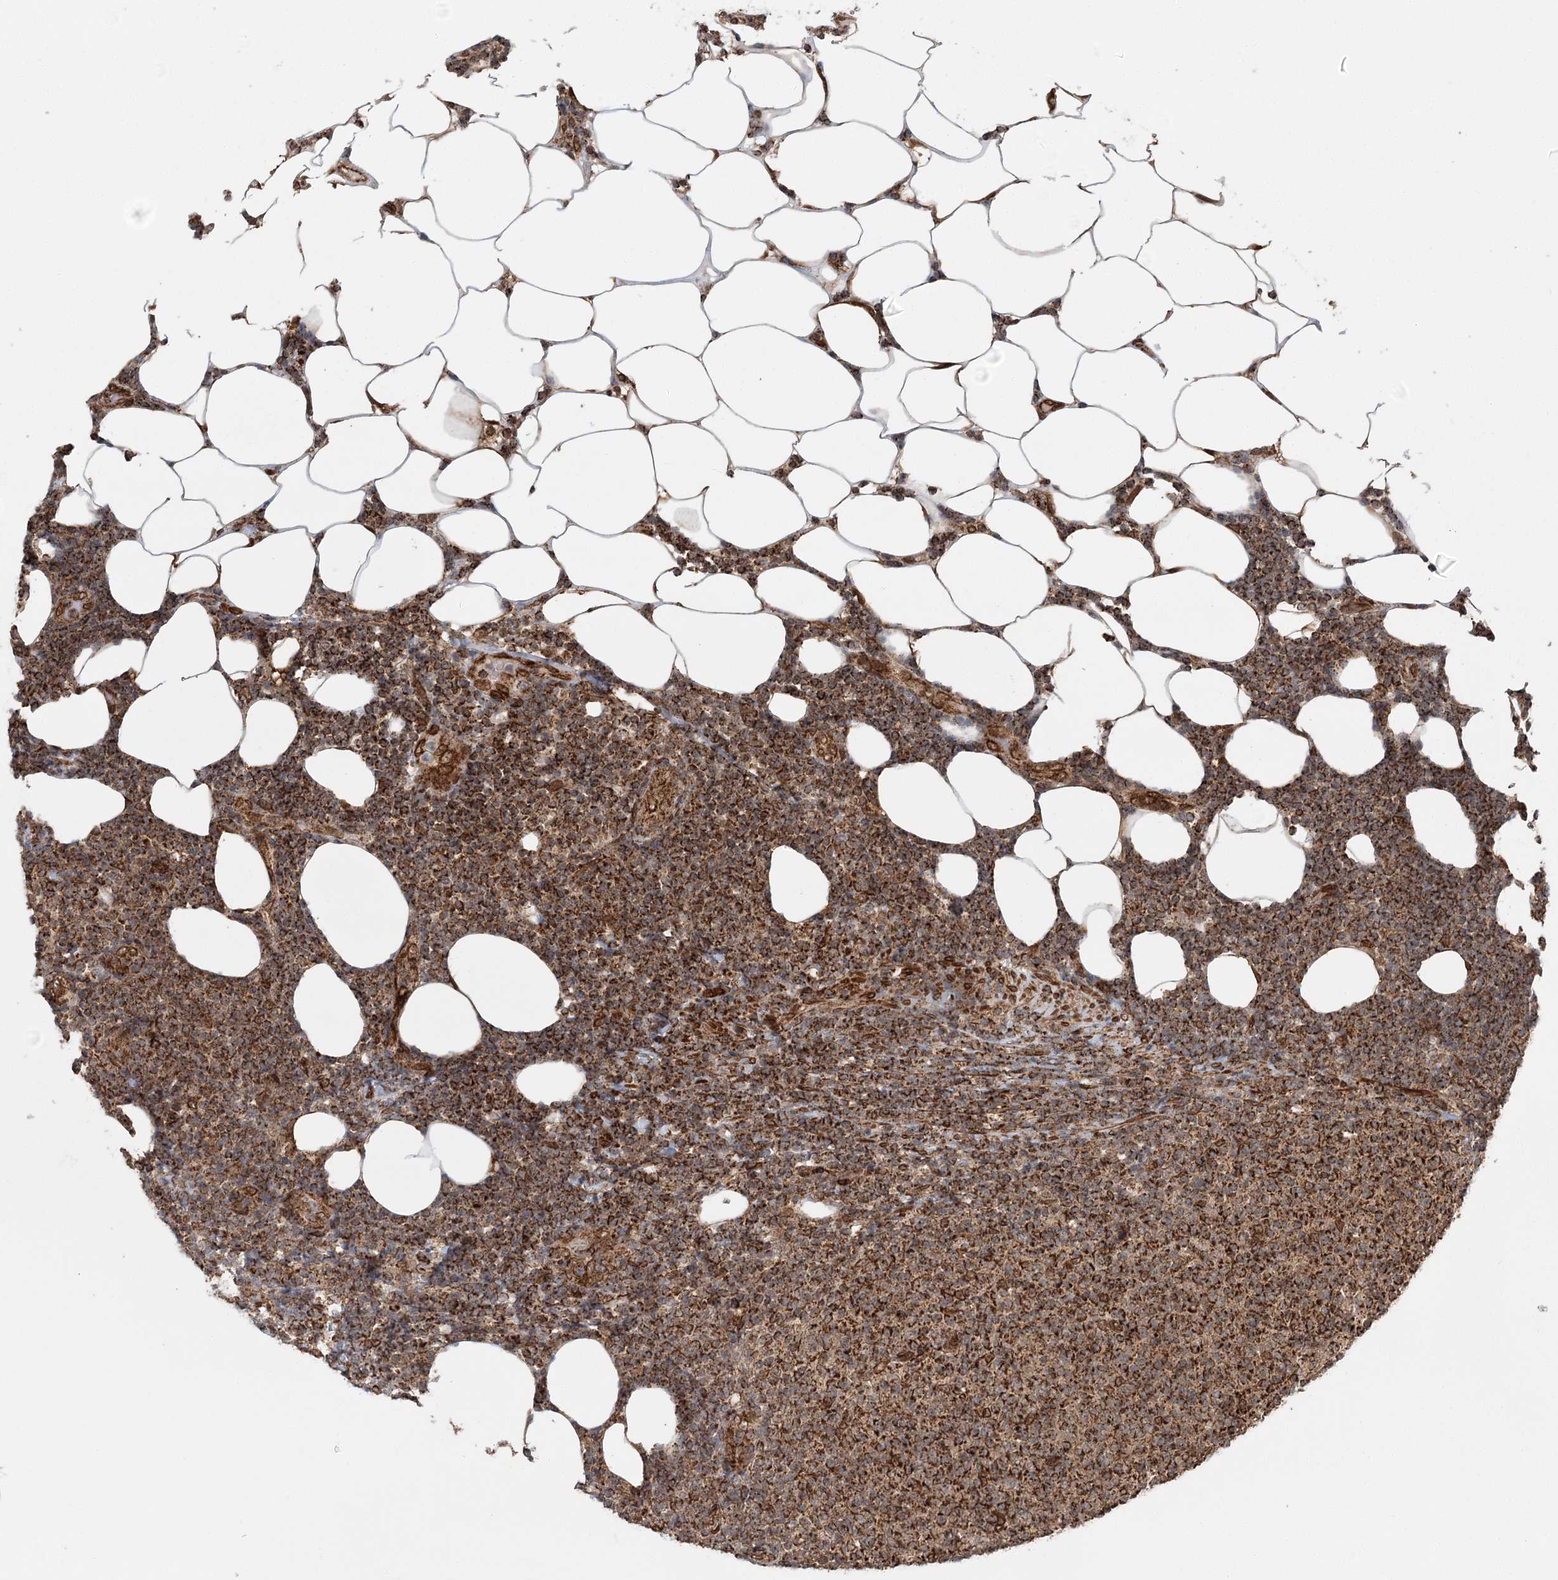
{"staining": {"intensity": "strong", "quantity": ">75%", "location": "cytoplasmic/membranous"}, "tissue": "lymphoma", "cell_type": "Tumor cells", "image_type": "cancer", "snomed": [{"axis": "morphology", "description": "Malignant lymphoma, non-Hodgkin's type, Low grade"}, {"axis": "topography", "description": "Lymph node"}], "caption": "Human malignant lymphoma, non-Hodgkin's type (low-grade) stained with a brown dye reveals strong cytoplasmic/membranous positive expression in approximately >75% of tumor cells.", "gene": "BCKDHA", "patient": {"sex": "male", "age": 66}}